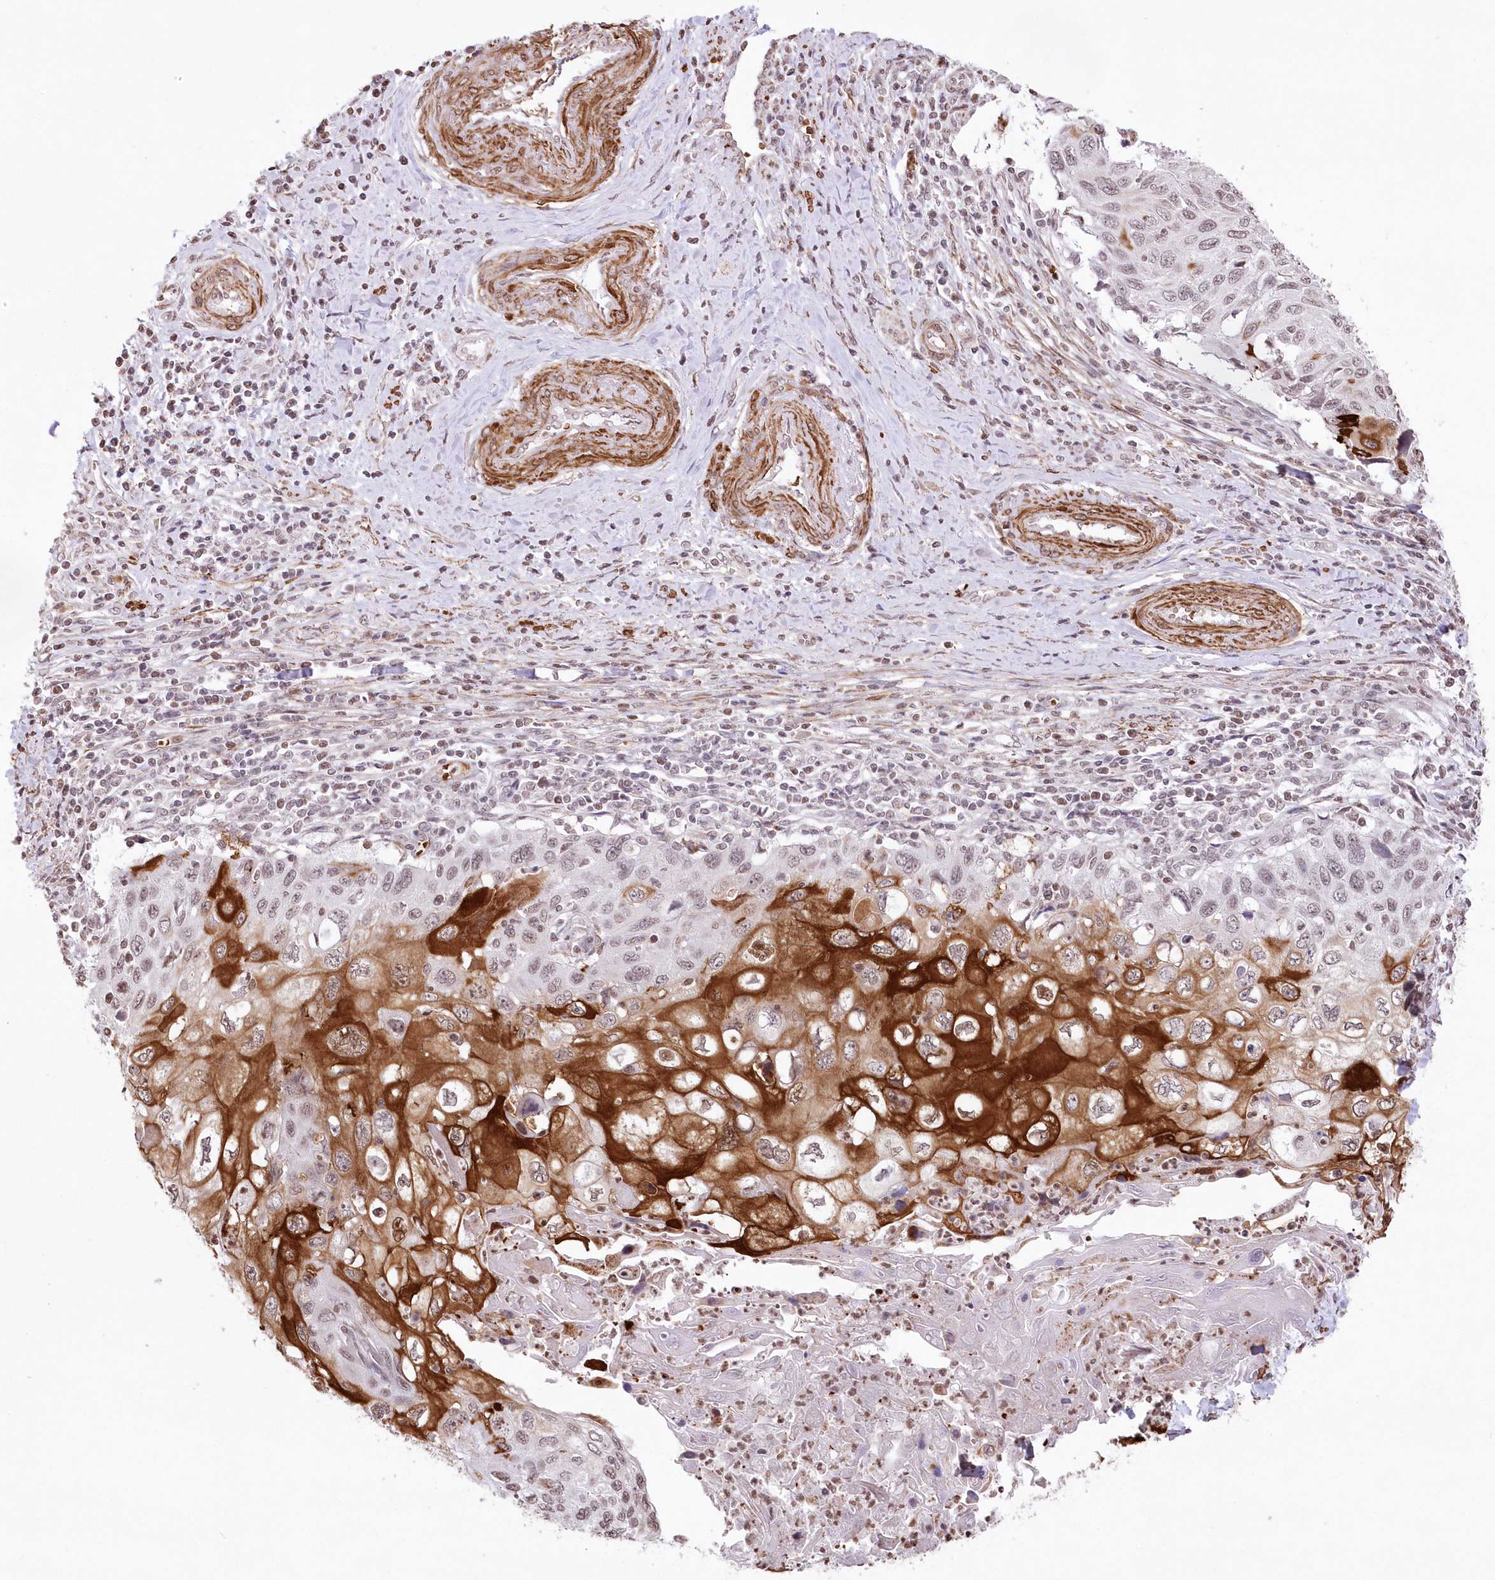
{"staining": {"intensity": "strong", "quantity": "25%-75%", "location": "cytoplasmic/membranous,nuclear"}, "tissue": "cervical cancer", "cell_type": "Tumor cells", "image_type": "cancer", "snomed": [{"axis": "morphology", "description": "Squamous cell carcinoma, NOS"}, {"axis": "topography", "description": "Cervix"}], "caption": "Immunohistochemical staining of cervical squamous cell carcinoma reveals strong cytoplasmic/membranous and nuclear protein positivity in approximately 25%-75% of tumor cells.", "gene": "RBM27", "patient": {"sex": "female", "age": 70}}